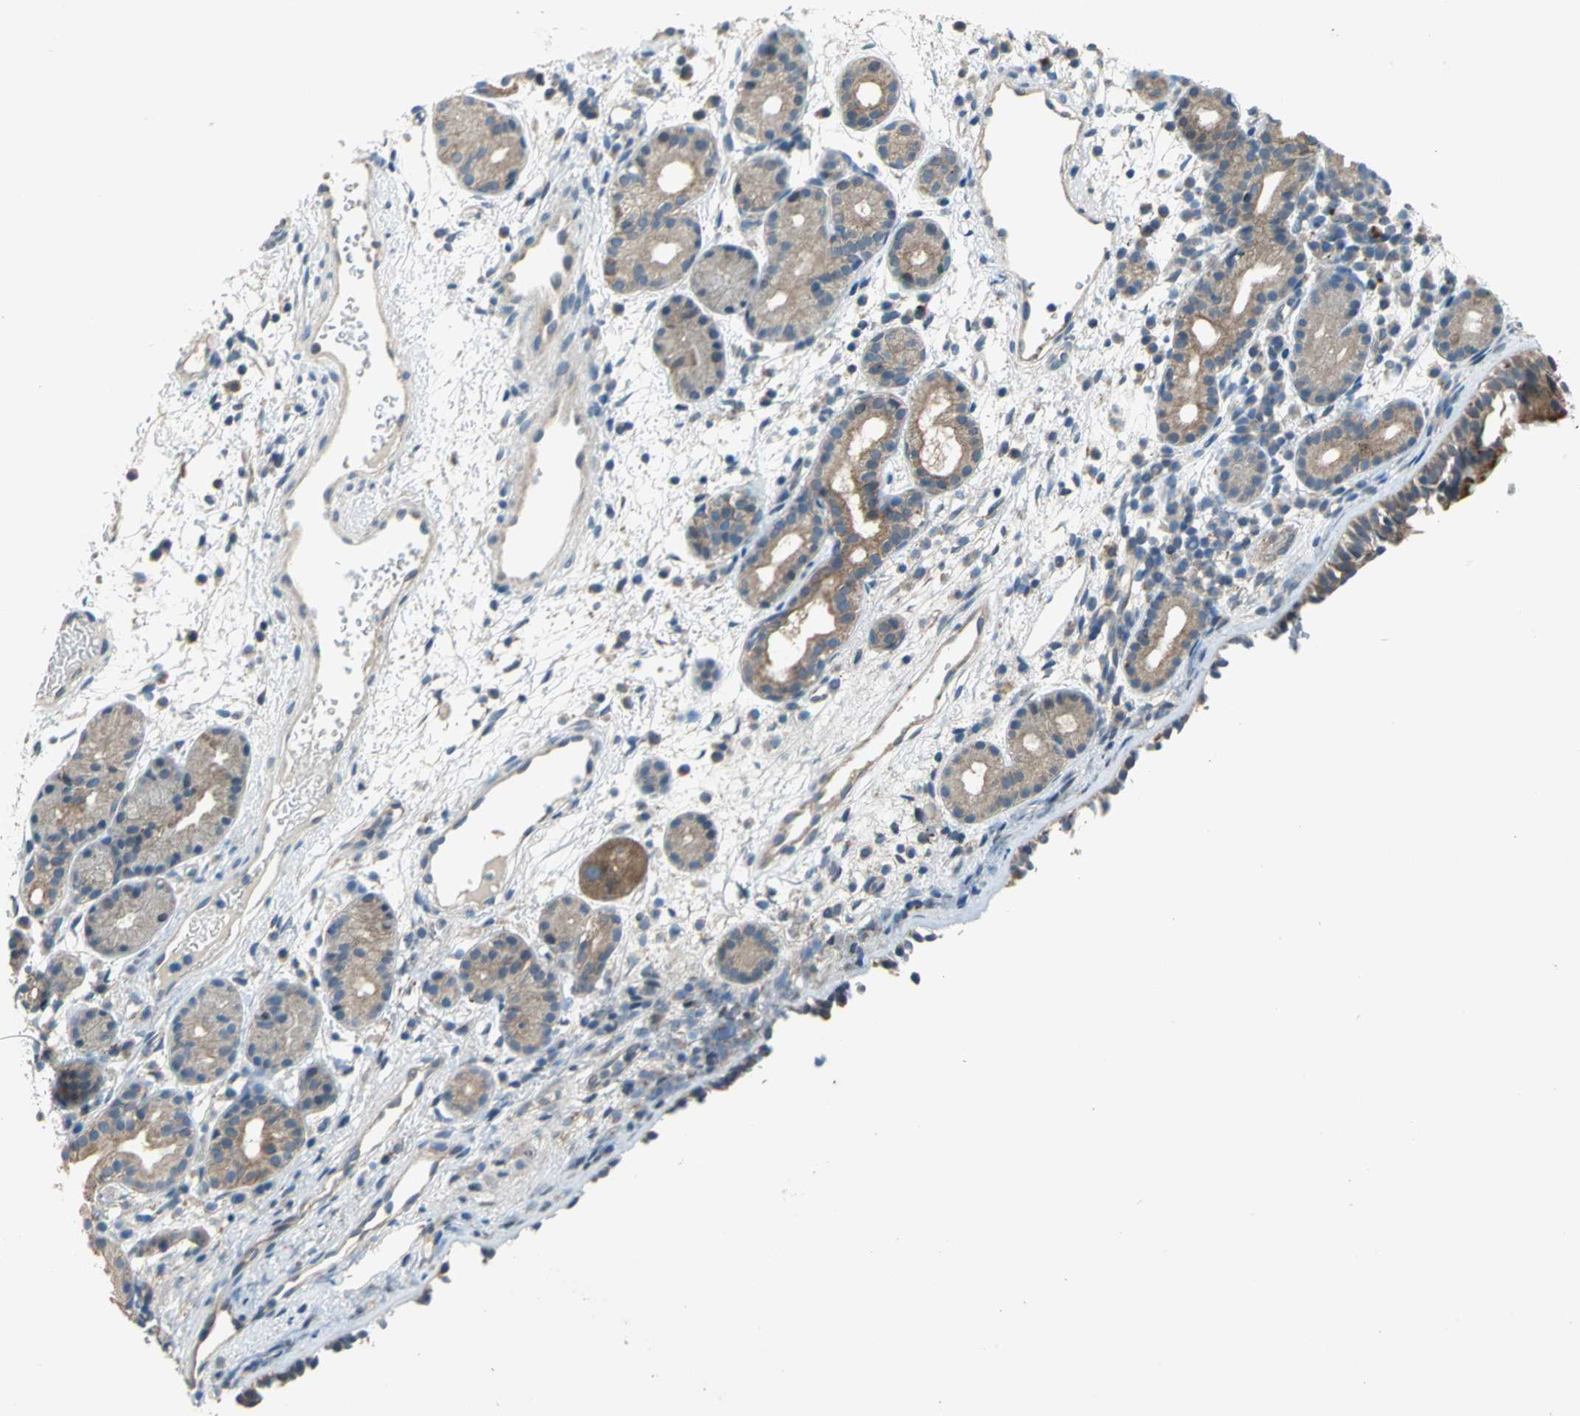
{"staining": {"intensity": "moderate", "quantity": ">75%", "location": "cytoplasmic/membranous"}, "tissue": "nasopharynx", "cell_type": "Respiratory epithelial cells", "image_type": "normal", "snomed": [{"axis": "morphology", "description": "Normal tissue, NOS"}, {"axis": "morphology", "description": "Inflammation, NOS"}, {"axis": "topography", "description": "Nasopharynx"}], "caption": "Approximately >75% of respiratory epithelial cells in benign nasopharynx display moderate cytoplasmic/membranous protein expression as visualized by brown immunohistochemical staining.", "gene": "TRAK1", "patient": {"sex": "female", "age": 55}}